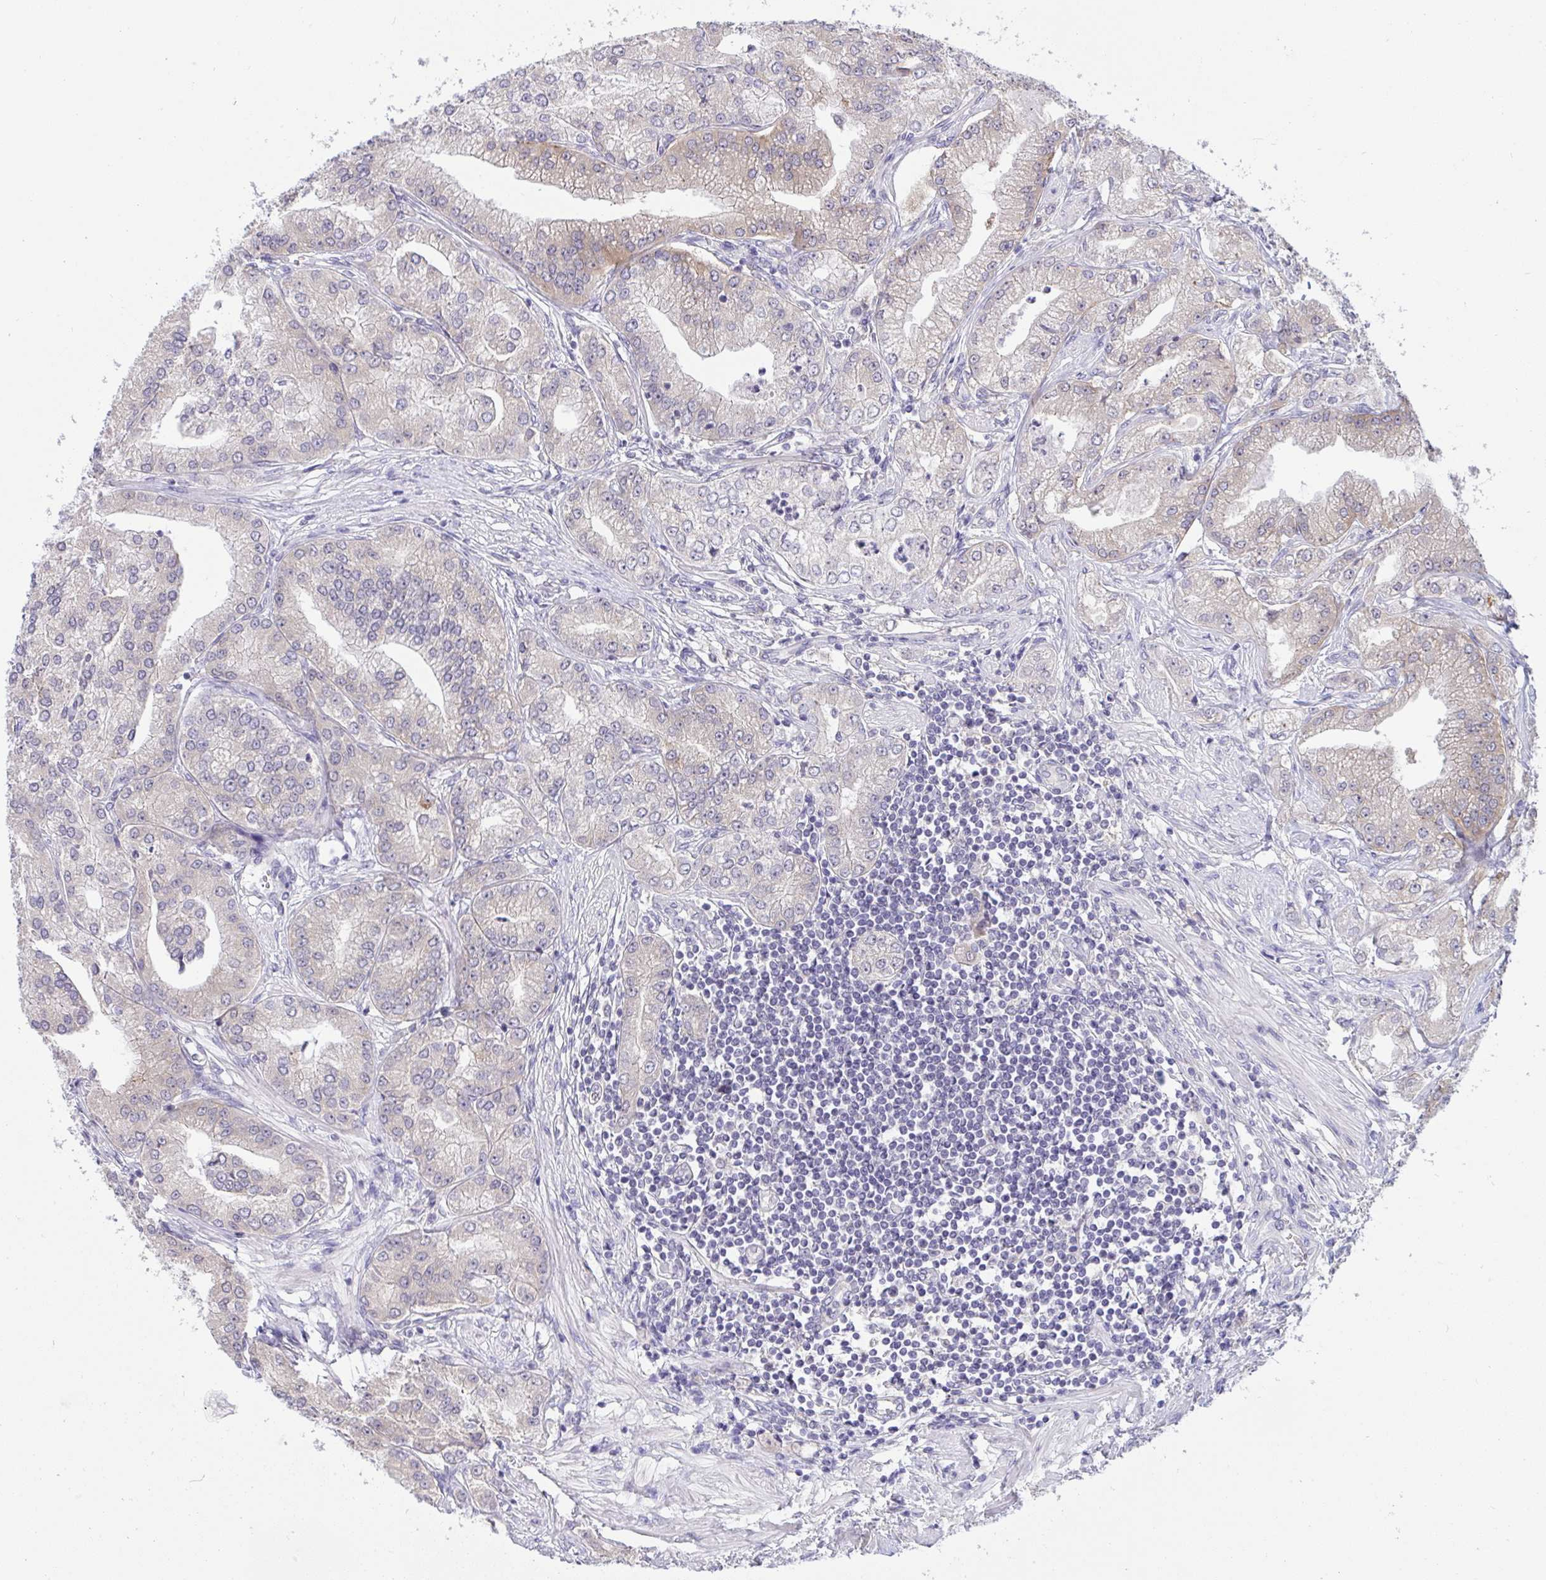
{"staining": {"intensity": "weak", "quantity": "<25%", "location": "cytoplasmic/membranous"}, "tissue": "prostate cancer", "cell_type": "Tumor cells", "image_type": "cancer", "snomed": [{"axis": "morphology", "description": "Adenocarcinoma, High grade"}, {"axis": "topography", "description": "Prostate"}], "caption": "Immunohistochemistry (IHC) of human prostate adenocarcinoma (high-grade) demonstrates no expression in tumor cells.", "gene": "TMEM41A", "patient": {"sex": "male", "age": 61}}